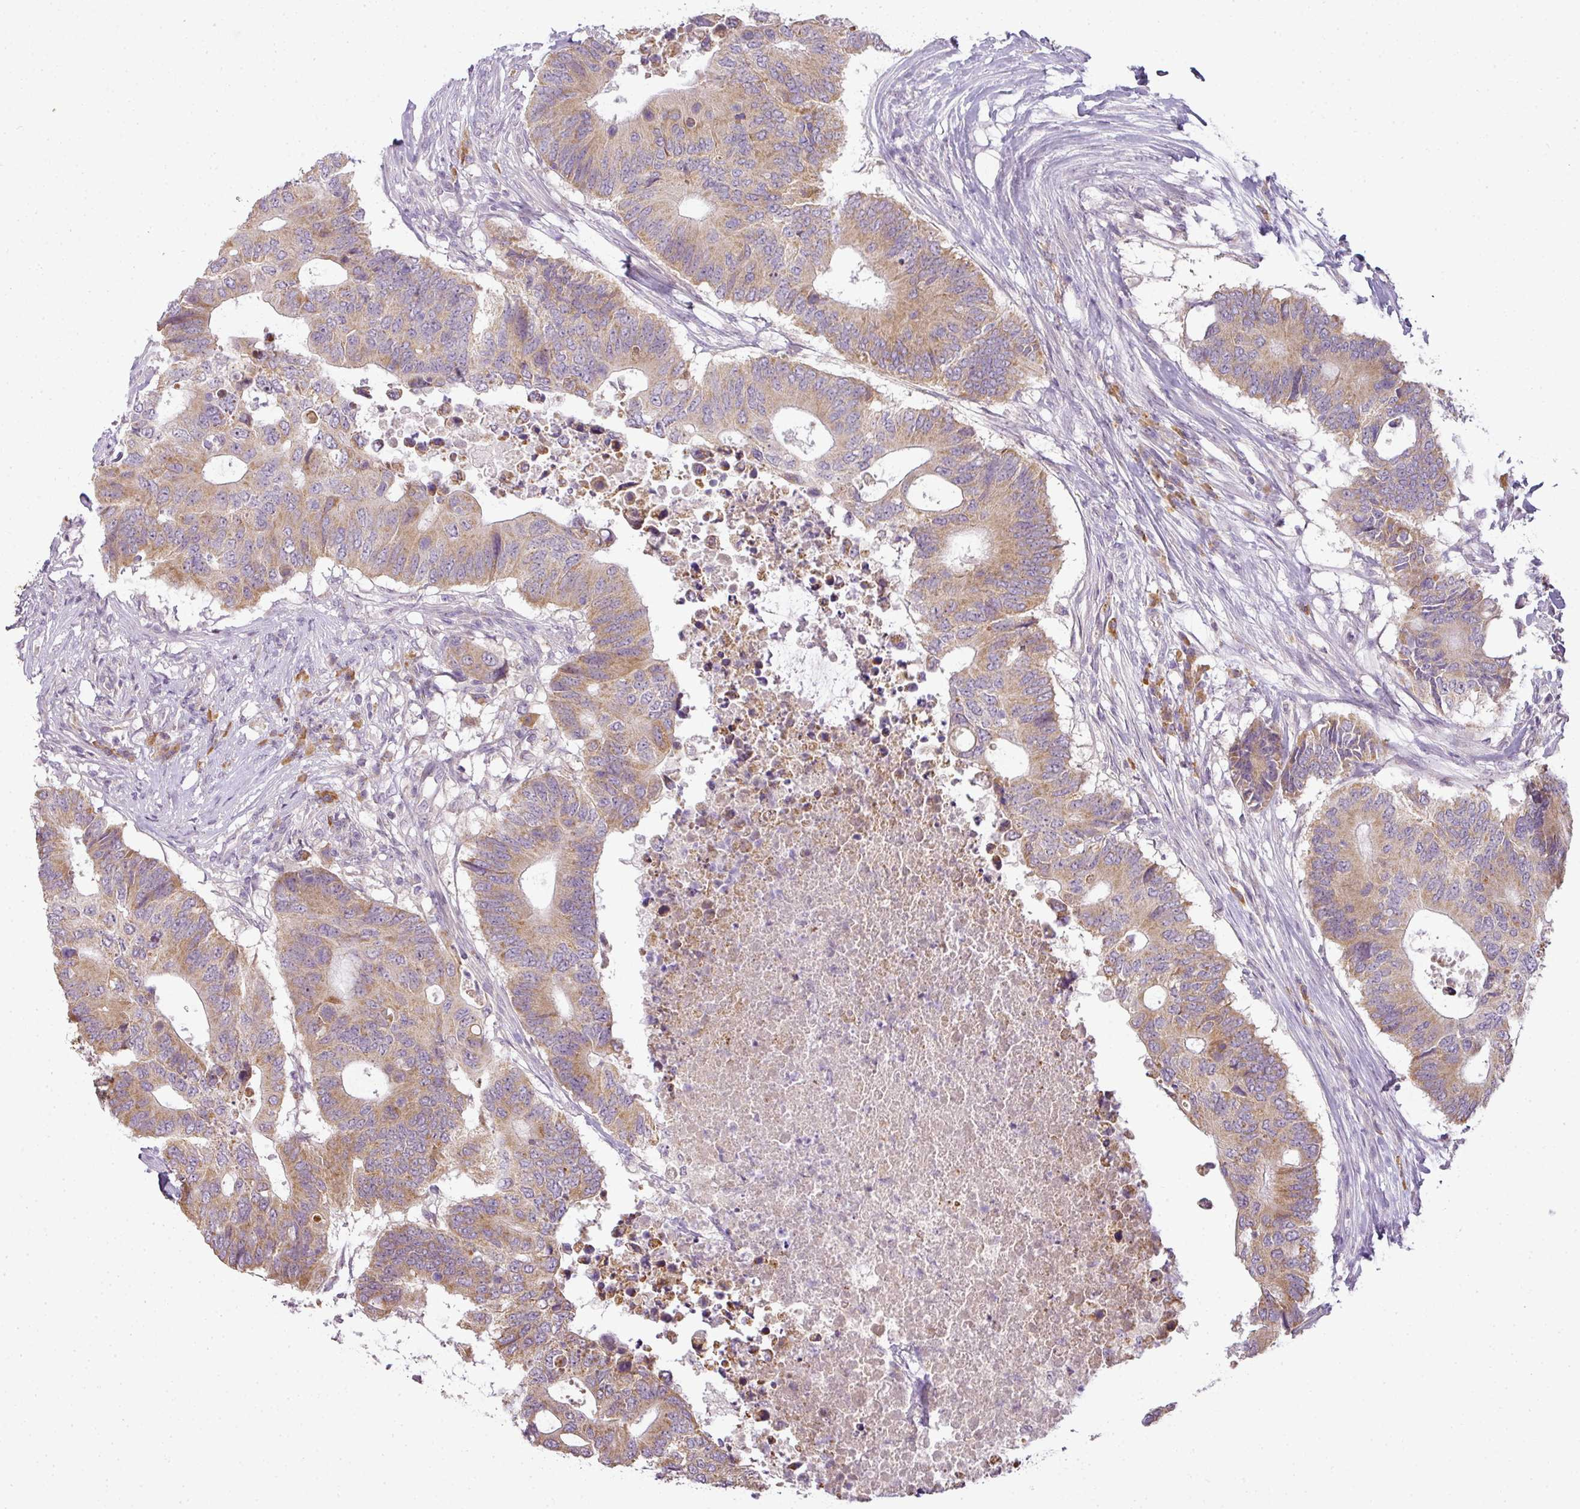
{"staining": {"intensity": "moderate", "quantity": ">75%", "location": "cytoplasmic/membranous"}, "tissue": "colorectal cancer", "cell_type": "Tumor cells", "image_type": "cancer", "snomed": [{"axis": "morphology", "description": "Adenocarcinoma, NOS"}, {"axis": "topography", "description": "Colon"}], "caption": "Immunohistochemistry (IHC) (DAB (3,3'-diaminobenzidine)) staining of adenocarcinoma (colorectal) demonstrates moderate cytoplasmic/membranous protein positivity in approximately >75% of tumor cells.", "gene": "LY75", "patient": {"sex": "male", "age": 71}}